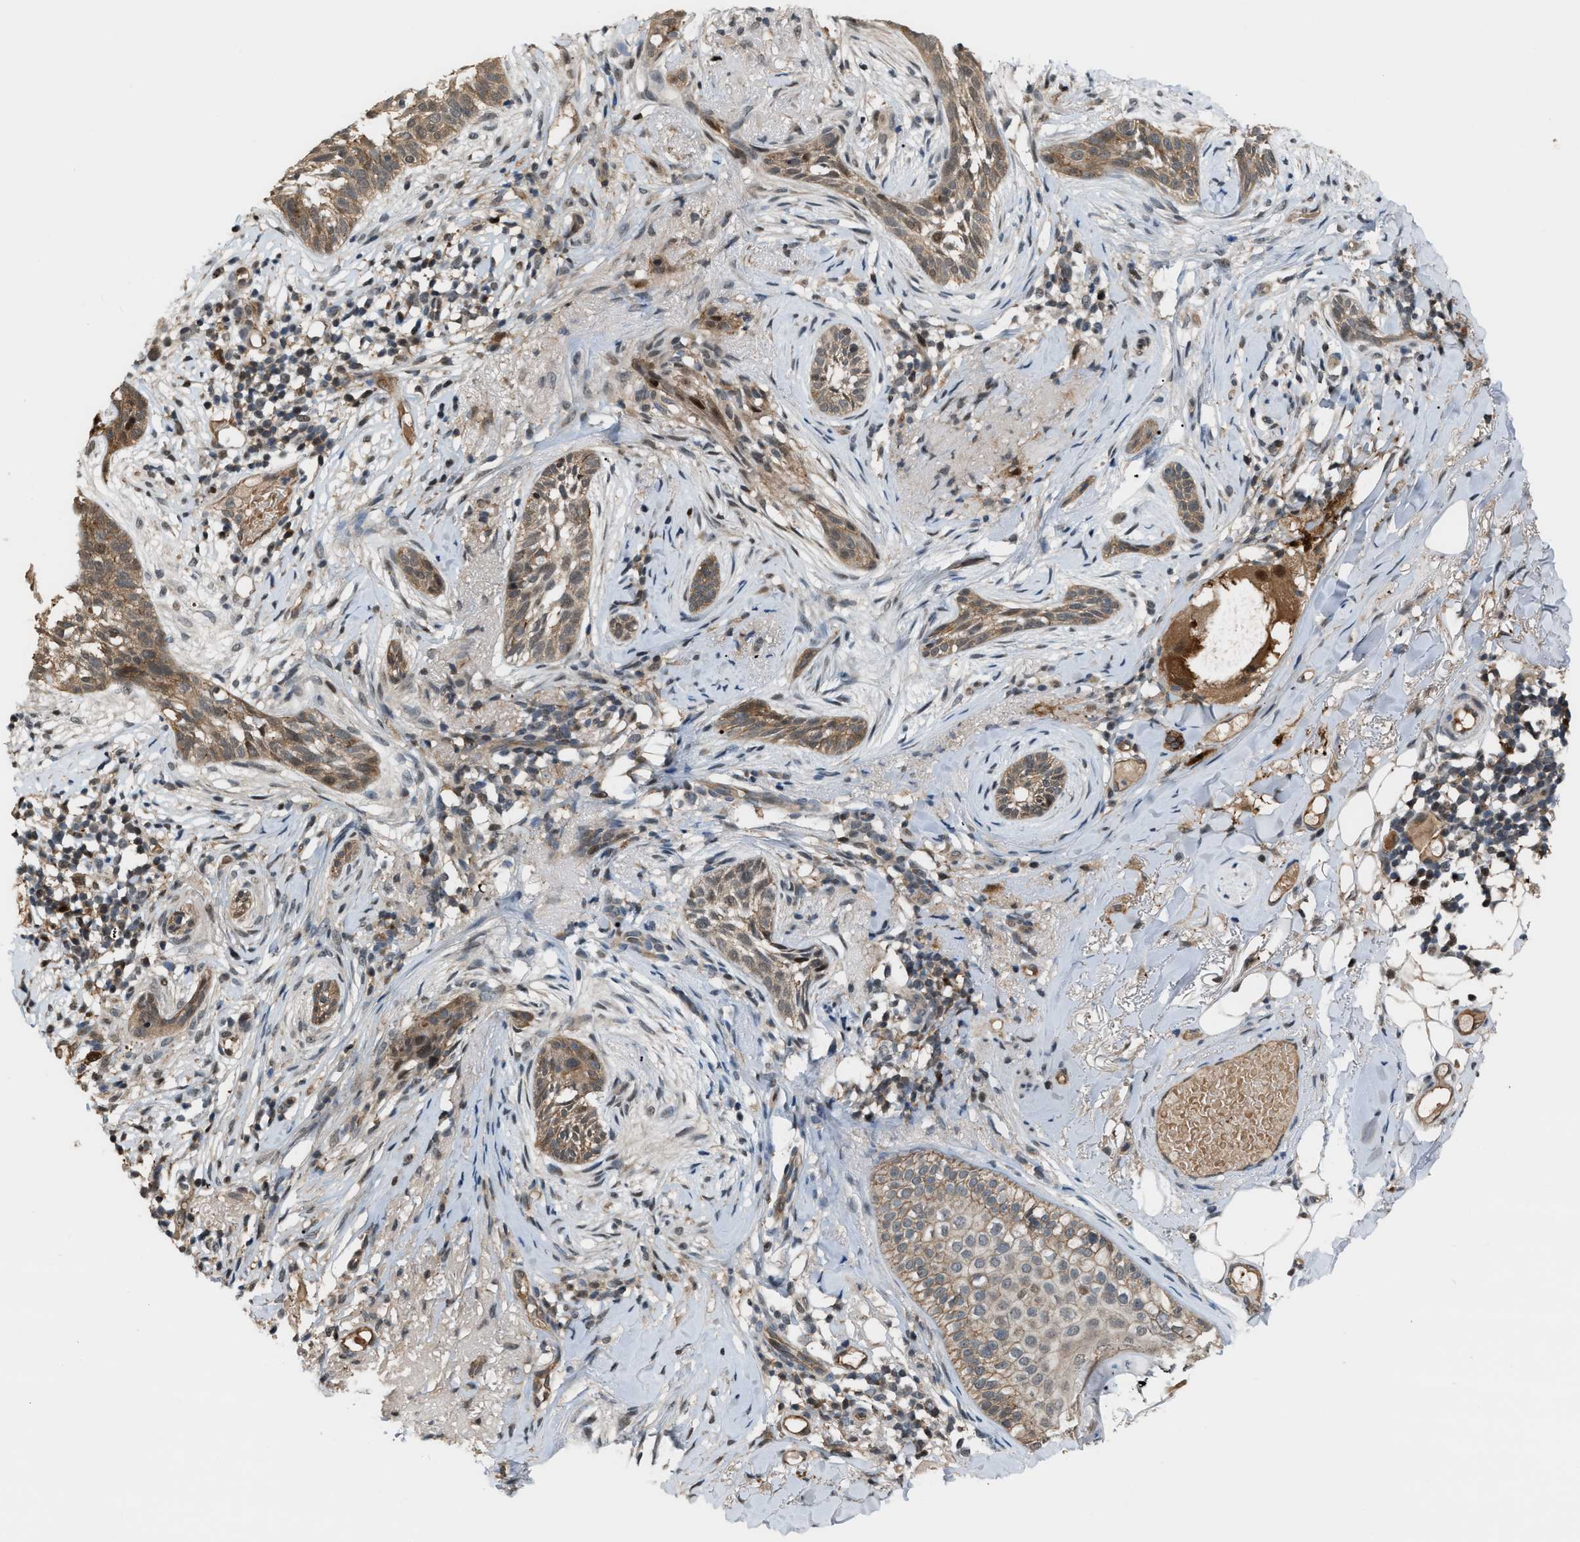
{"staining": {"intensity": "weak", "quantity": ">75%", "location": "cytoplasmic/membranous,nuclear"}, "tissue": "skin cancer", "cell_type": "Tumor cells", "image_type": "cancer", "snomed": [{"axis": "morphology", "description": "Basal cell carcinoma"}, {"axis": "topography", "description": "Skin"}], "caption": "There is low levels of weak cytoplasmic/membranous and nuclear positivity in tumor cells of basal cell carcinoma (skin), as demonstrated by immunohistochemical staining (brown color).", "gene": "RFFL", "patient": {"sex": "female", "age": 88}}